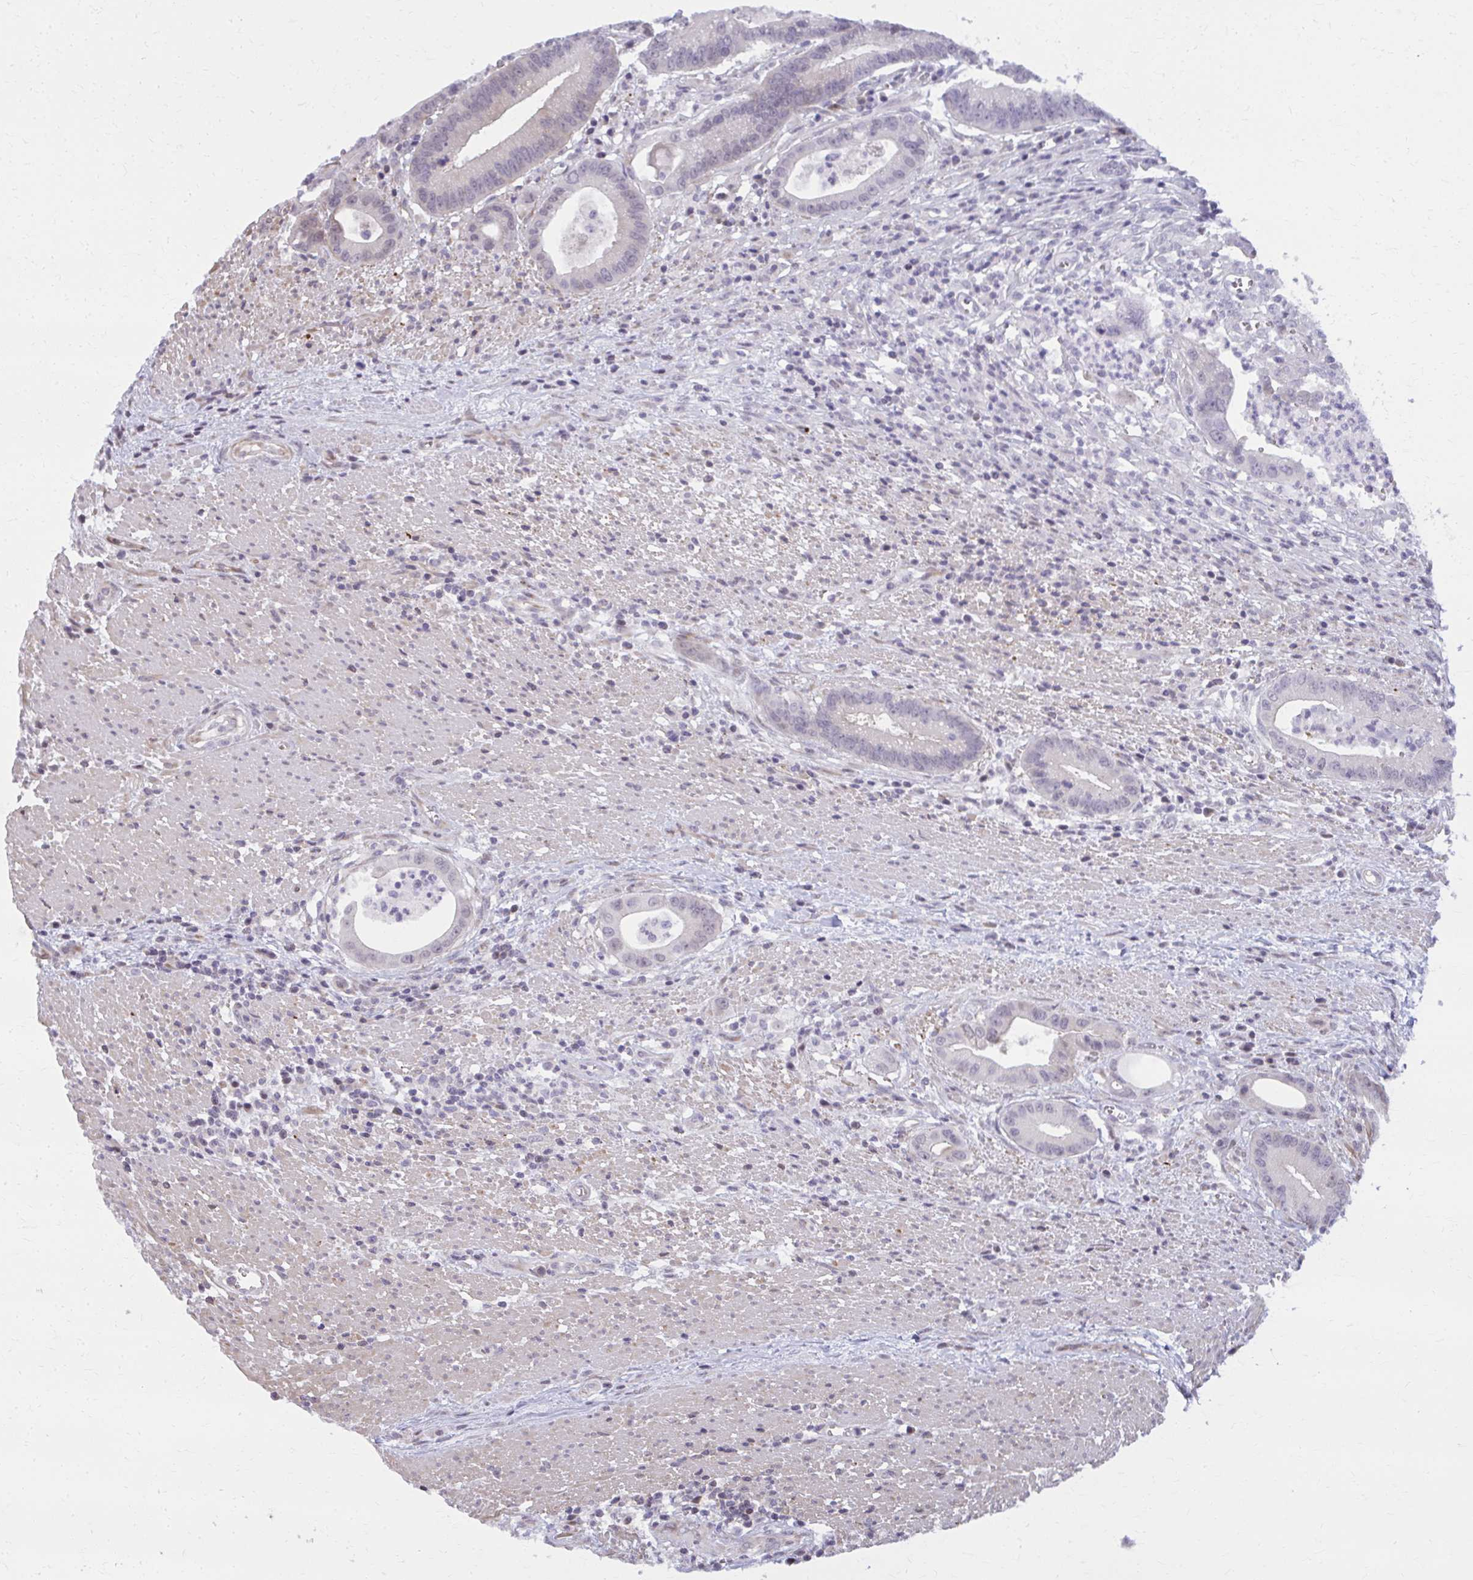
{"staining": {"intensity": "moderate", "quantity": "<25%", "location": "nuclear"}, "tissue": "colorectal cancer", "cell_type": "Tumor cells", "image_type": "cancer", "snomed": [{"axis": "morphology", "description": "Adenocarcinoma, NOS"}, {"axis": "topography", "description": "Rectum"}], "caption": "Moderate nuclear protein positivity is identified in about <25% of tumor cells in adenocarcinoma (colorectal).", "gene": "MAF1", "patient": {"sex": "female", "age": 81}}